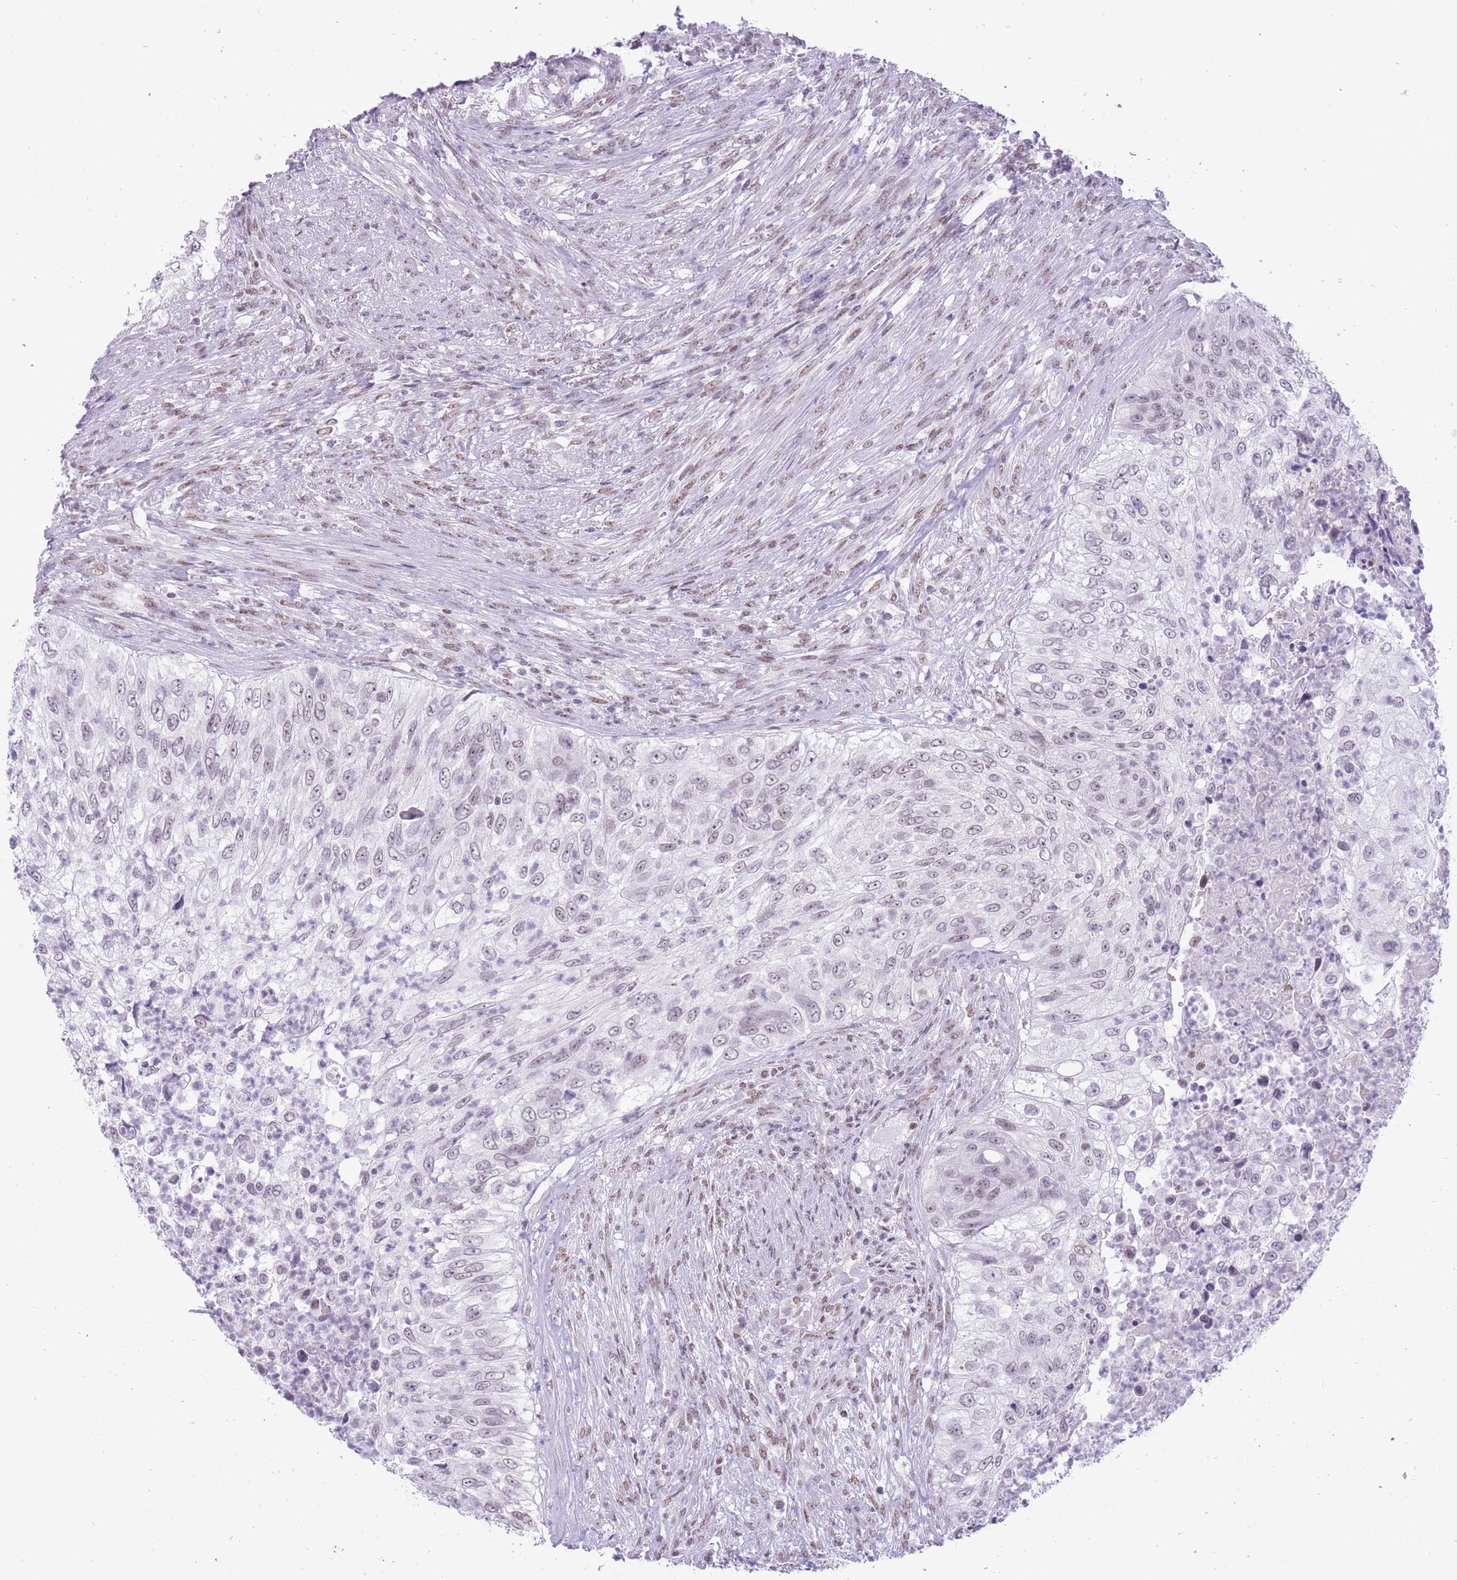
{"staining": {"intensity": "weak", "quantity": "<25%", "location": "nuclear"}, "tissue": "urothelial cancer", "cell_type": "Tumor cells", "image_type": "cancer", "snomed": [{"axis": "morphology", "description": "Urothelial carcinoma, High grade"}, {"axis": "topography", "description": "Urinary bladder"}], "caption": "Immunohistochemistry histopathology image of human urothelial carcinoma (high-grade) stained for a protein (brown), which exhibits no positivity in tumor cells.", "gene": "ZBED5", "patient": {"sex": "female", "age": 60}}